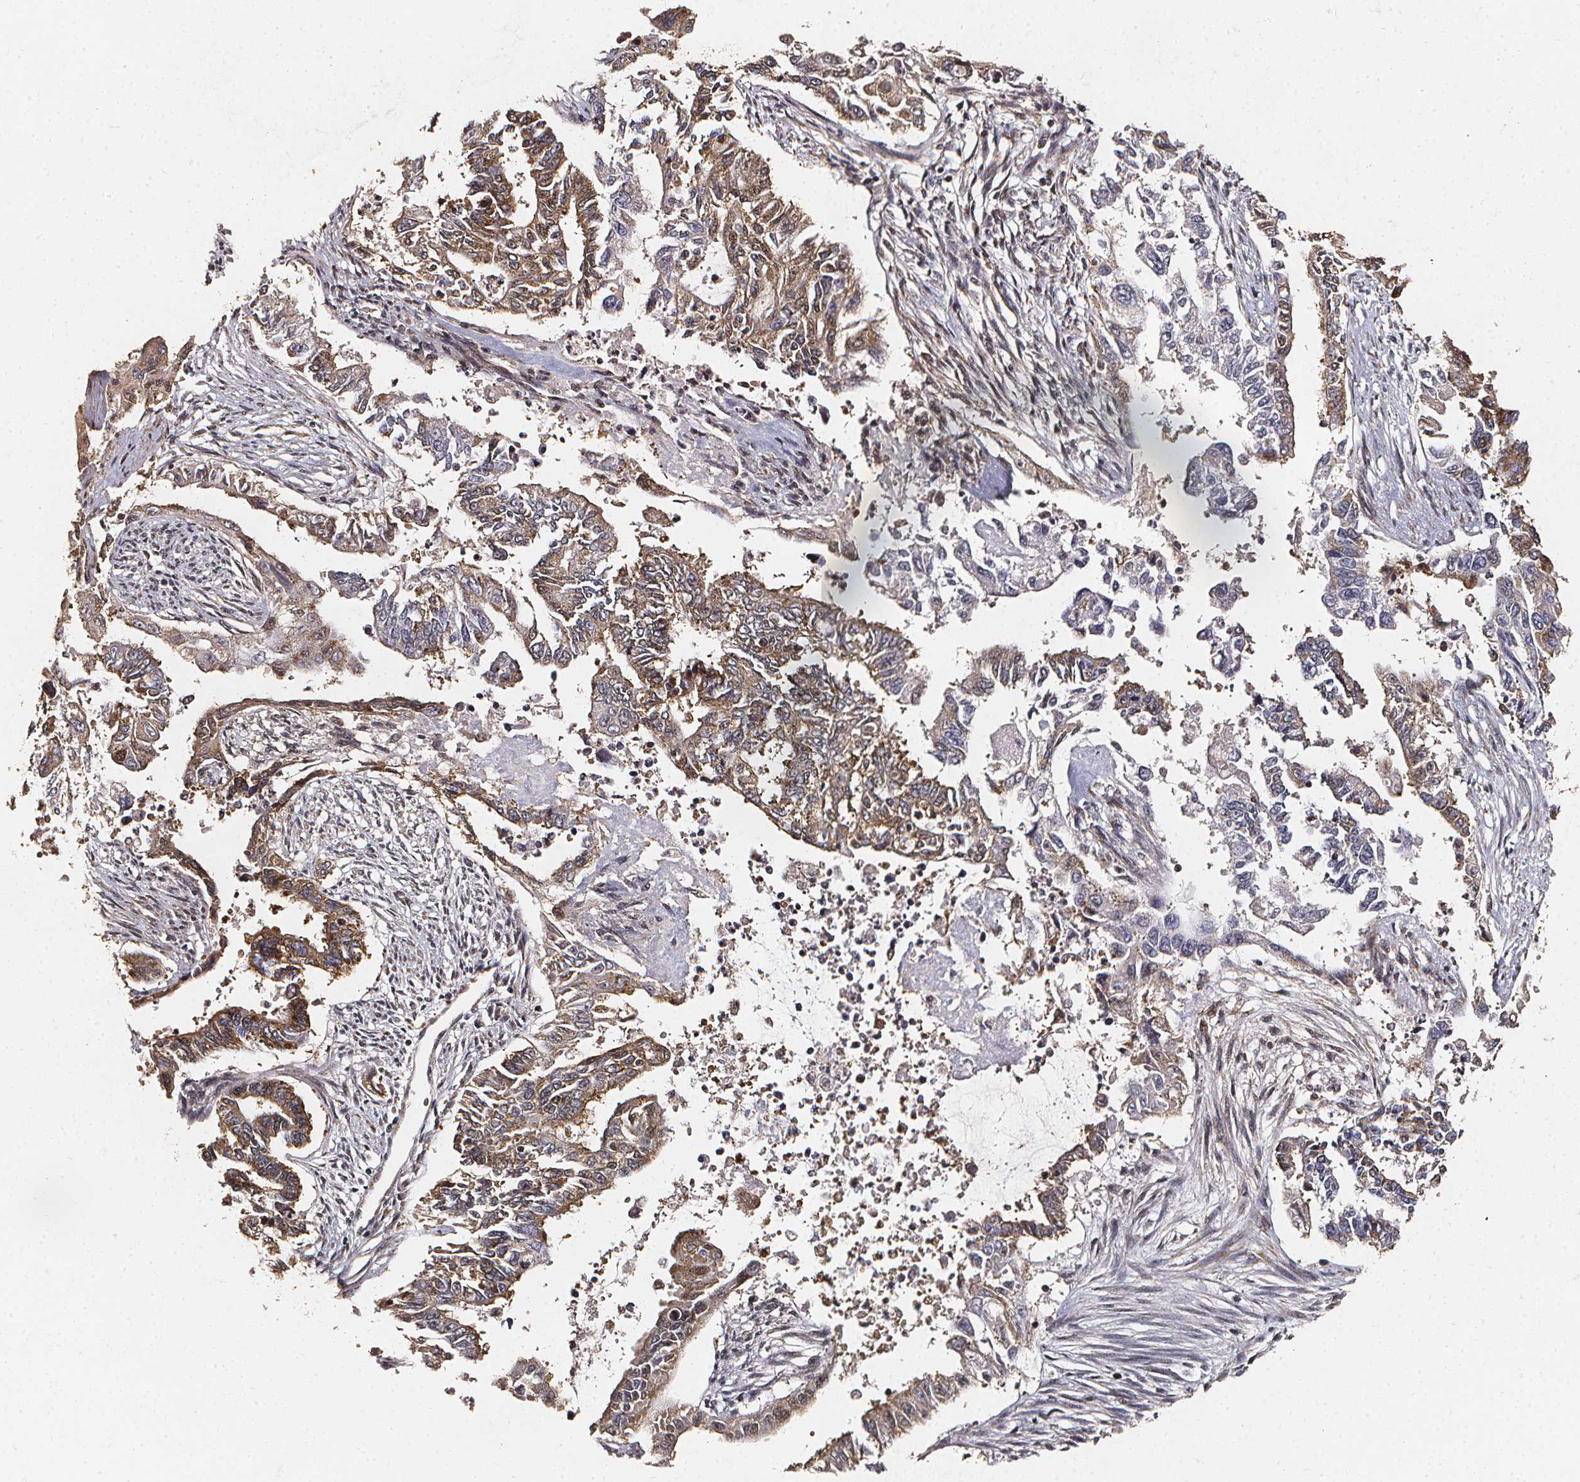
{"staining": {"intensity": "moderate", "quantity": ">75%", "location": "cytoplasmic/membranous"}, "tissue": "endometrial cancer", "cell_type": "Tumor cells", "image_type": "cancer", "snomed": [{"axis": "morphology", "description": "Adenocarcinoma, NOS"}, {"axis": "topography", "description": "Uterus"}], "caption": "Moderate cytoplasmic/membranous positivity is identified in about >75% of tumor cells in adenocarcinoma (endometrial).", "gene": "SMN1", "patient": {"sex": "female", "age": 59}}